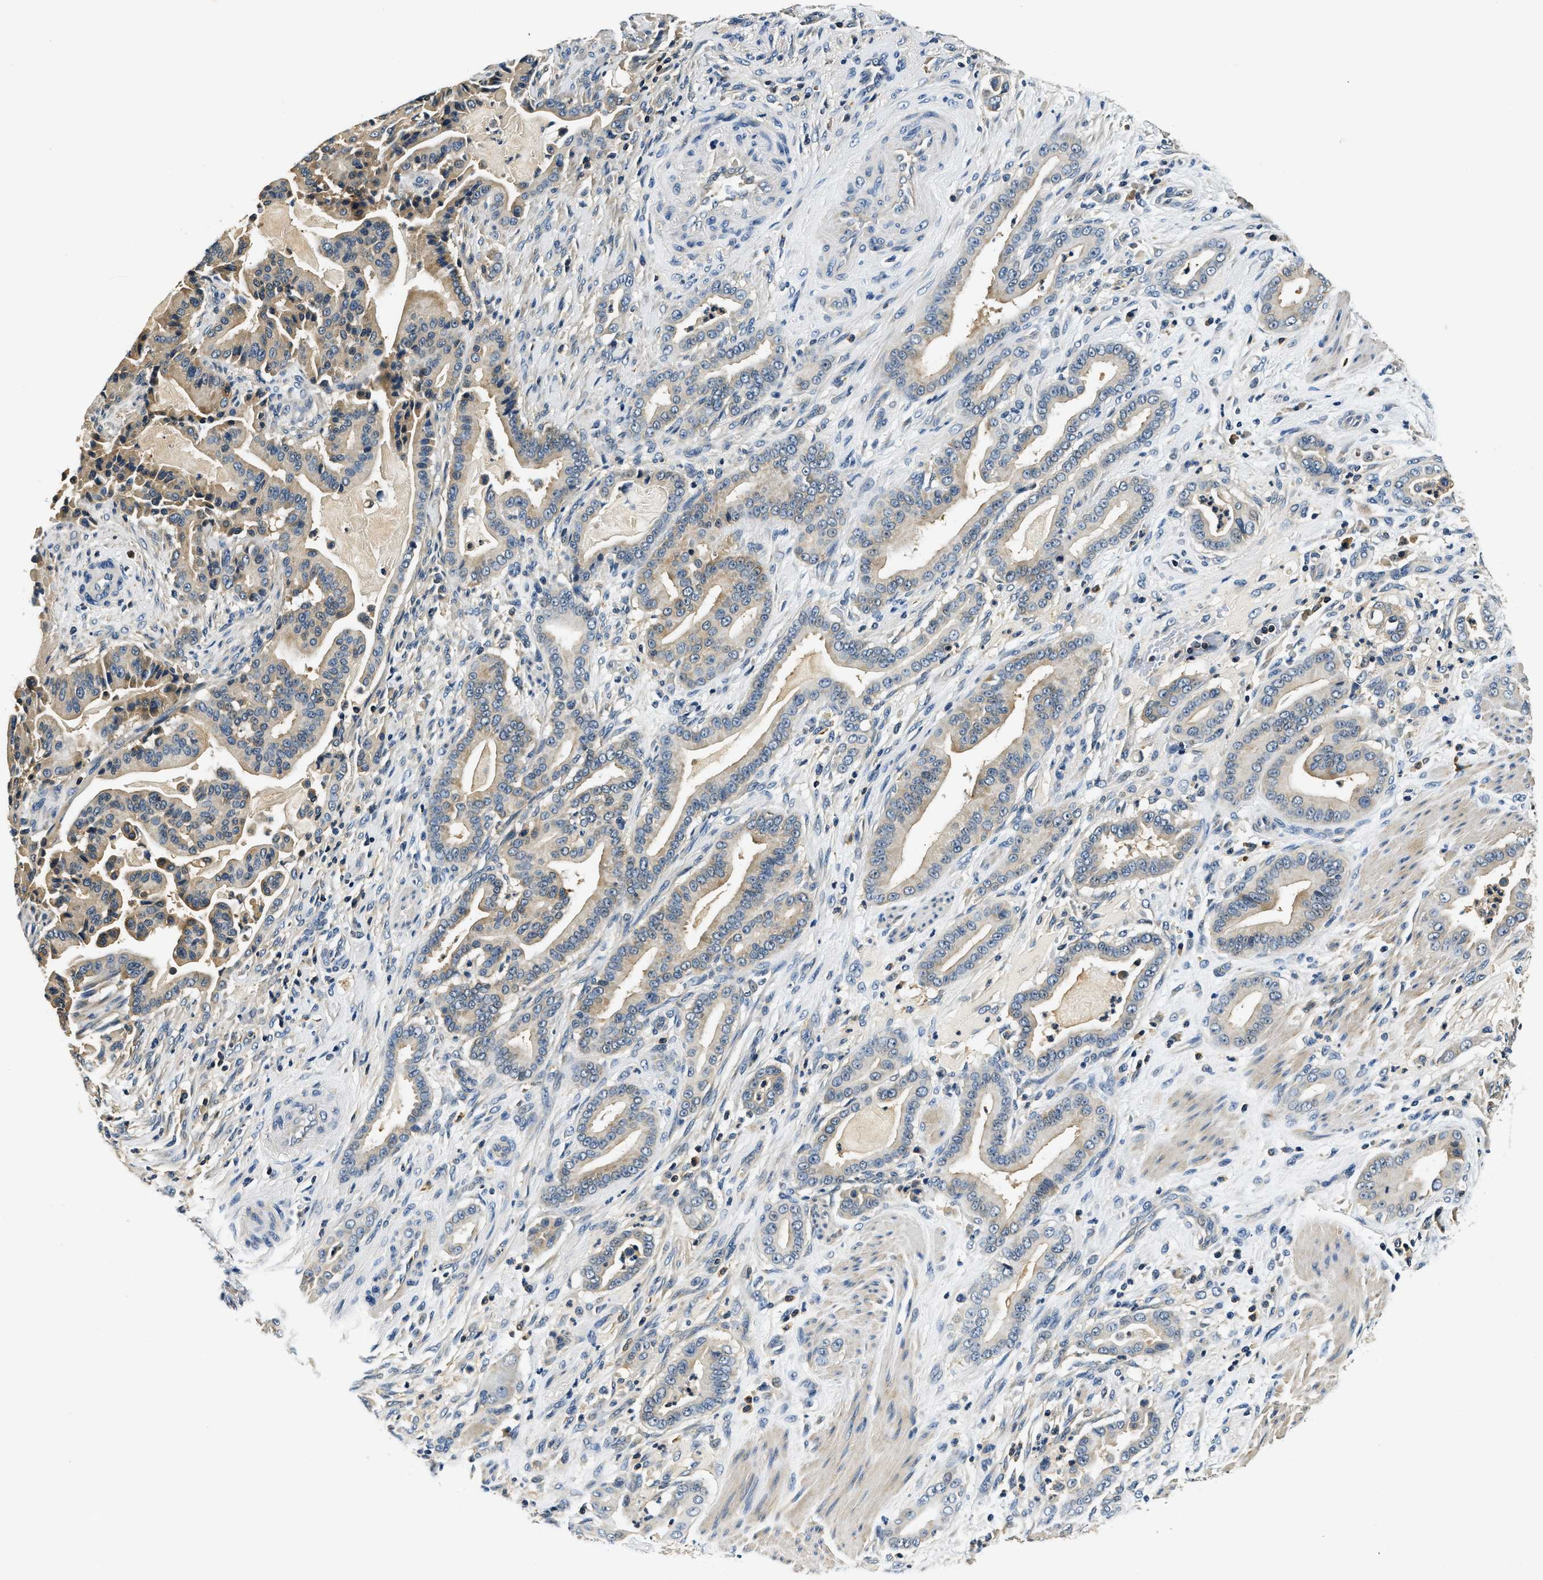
{"staining": {"intensity": "moderate", "quantity": ">75%", "location": "cytoplasmic/membranous"}, "tissue": "pancreatic cancer", "cell_type": "Tumor cells", "image_type": "cancer", "snomed": [{"axis": "morphology", "description": "Normal tissue, NOS"}, {"axis": "morphology", "description": "Adenocarcinoma, NOS"}, {"axis": "topography", "description": "Pancreas"}], "caption": "Human pancreatic cancer (adenocarcinoma) stained with a protein marker exhibits moderate staining in tumor cells.", "gene": "RESF1", "patient": {"sex": "male", "age": 63}}